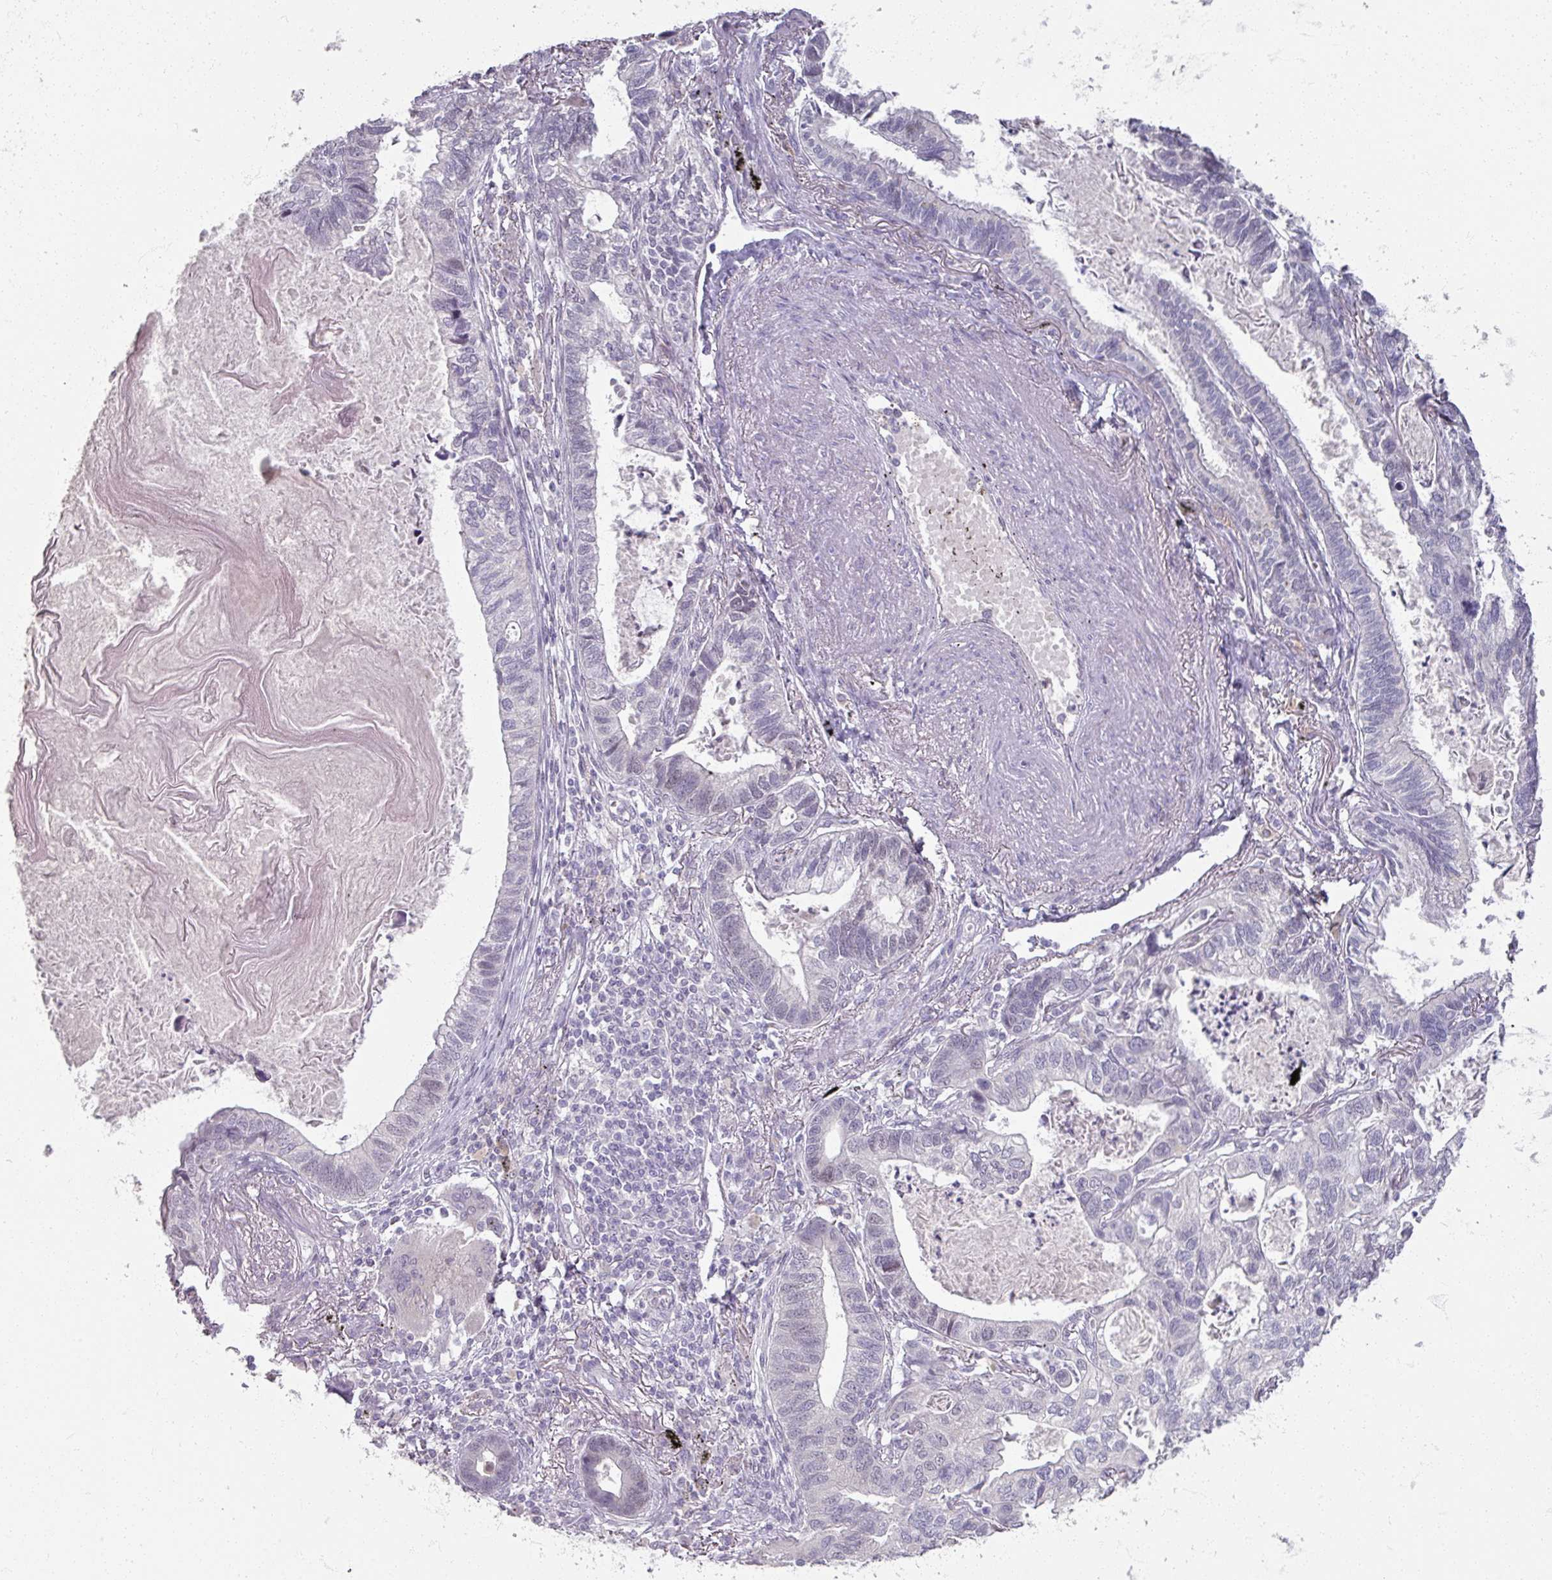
{"staining": {"intensity": "negative", "quantity": "none", "location": "none"}, "tissue": "lung cancer", "cell_type": "Tumor cells", "image_type": "cancer", "snomed": [{"axis": "morphology", "description": "Adenocarcinoma, NOS"}, {"axis": "topography", "description": "Lung"}], "caption": "Immunohistochemistry (IHC) of human lung cancer reveals no expression in tumor cells.", "gene": "SOX11", "patient": {"sex": "male", "age": 67}}